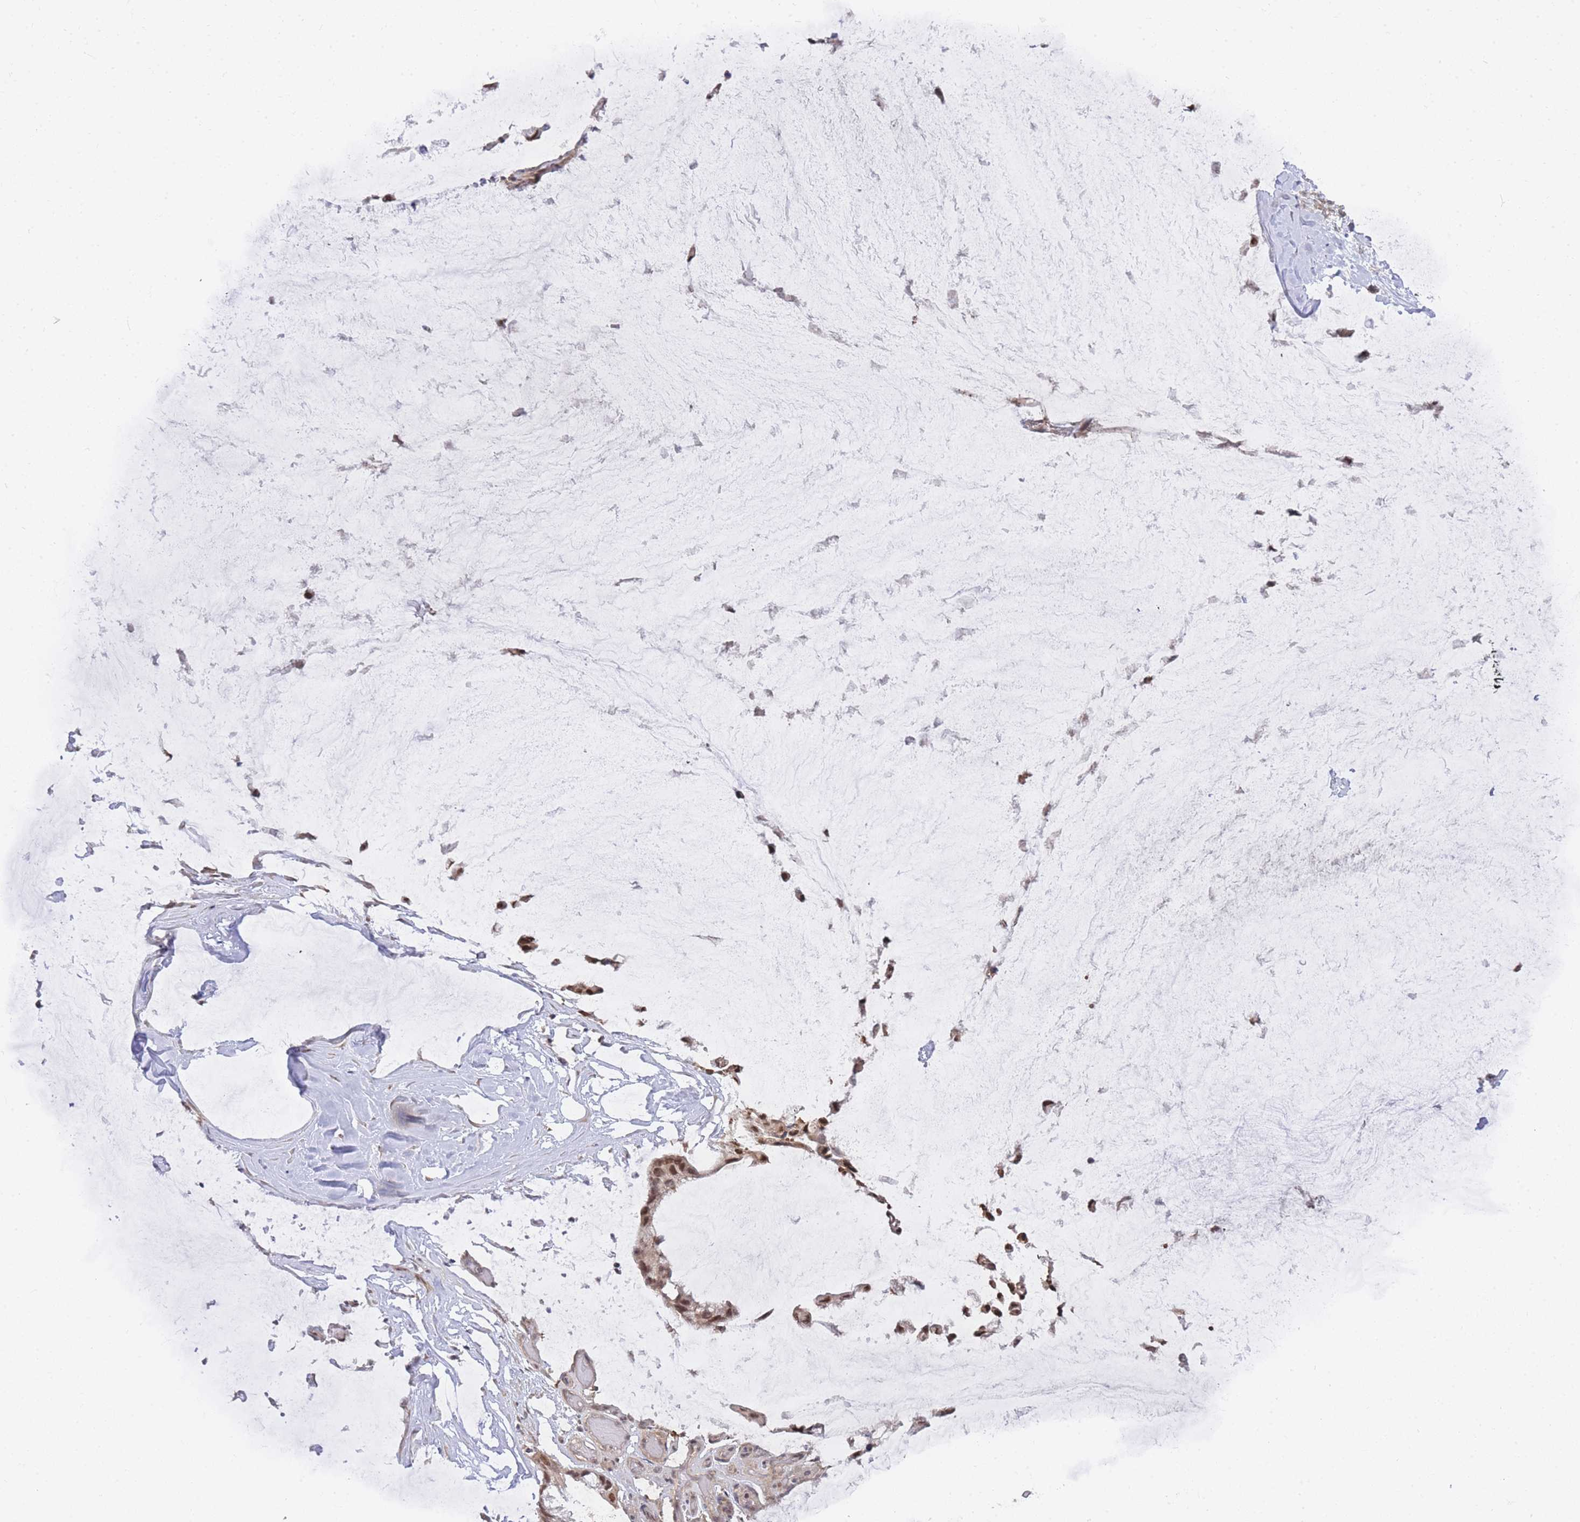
{"staining": {"intensity": "moderate", "quantity": ">75%", "location": "nuclear"}, "tissue": "ovarian cancer", "cell_type": "Tumor cells", "image_type": "cancer", "snomed": [{"axis": "morphology", "description": "Cystadenocarcinoma, mucinous, NOS"}, {"axis": "topography", "description": "Ovary"}], "caption": "This photomicrograph exhibits ovarian cancer stained with immunohistochemistry (IHC) to label a protein in brown. The nuclear of tumor cells show moderate positivity for the protein. Nuclei are counter-stained blue.", "gene": "KIAA1191", "patient": {"sex": "female", "age": 39}}